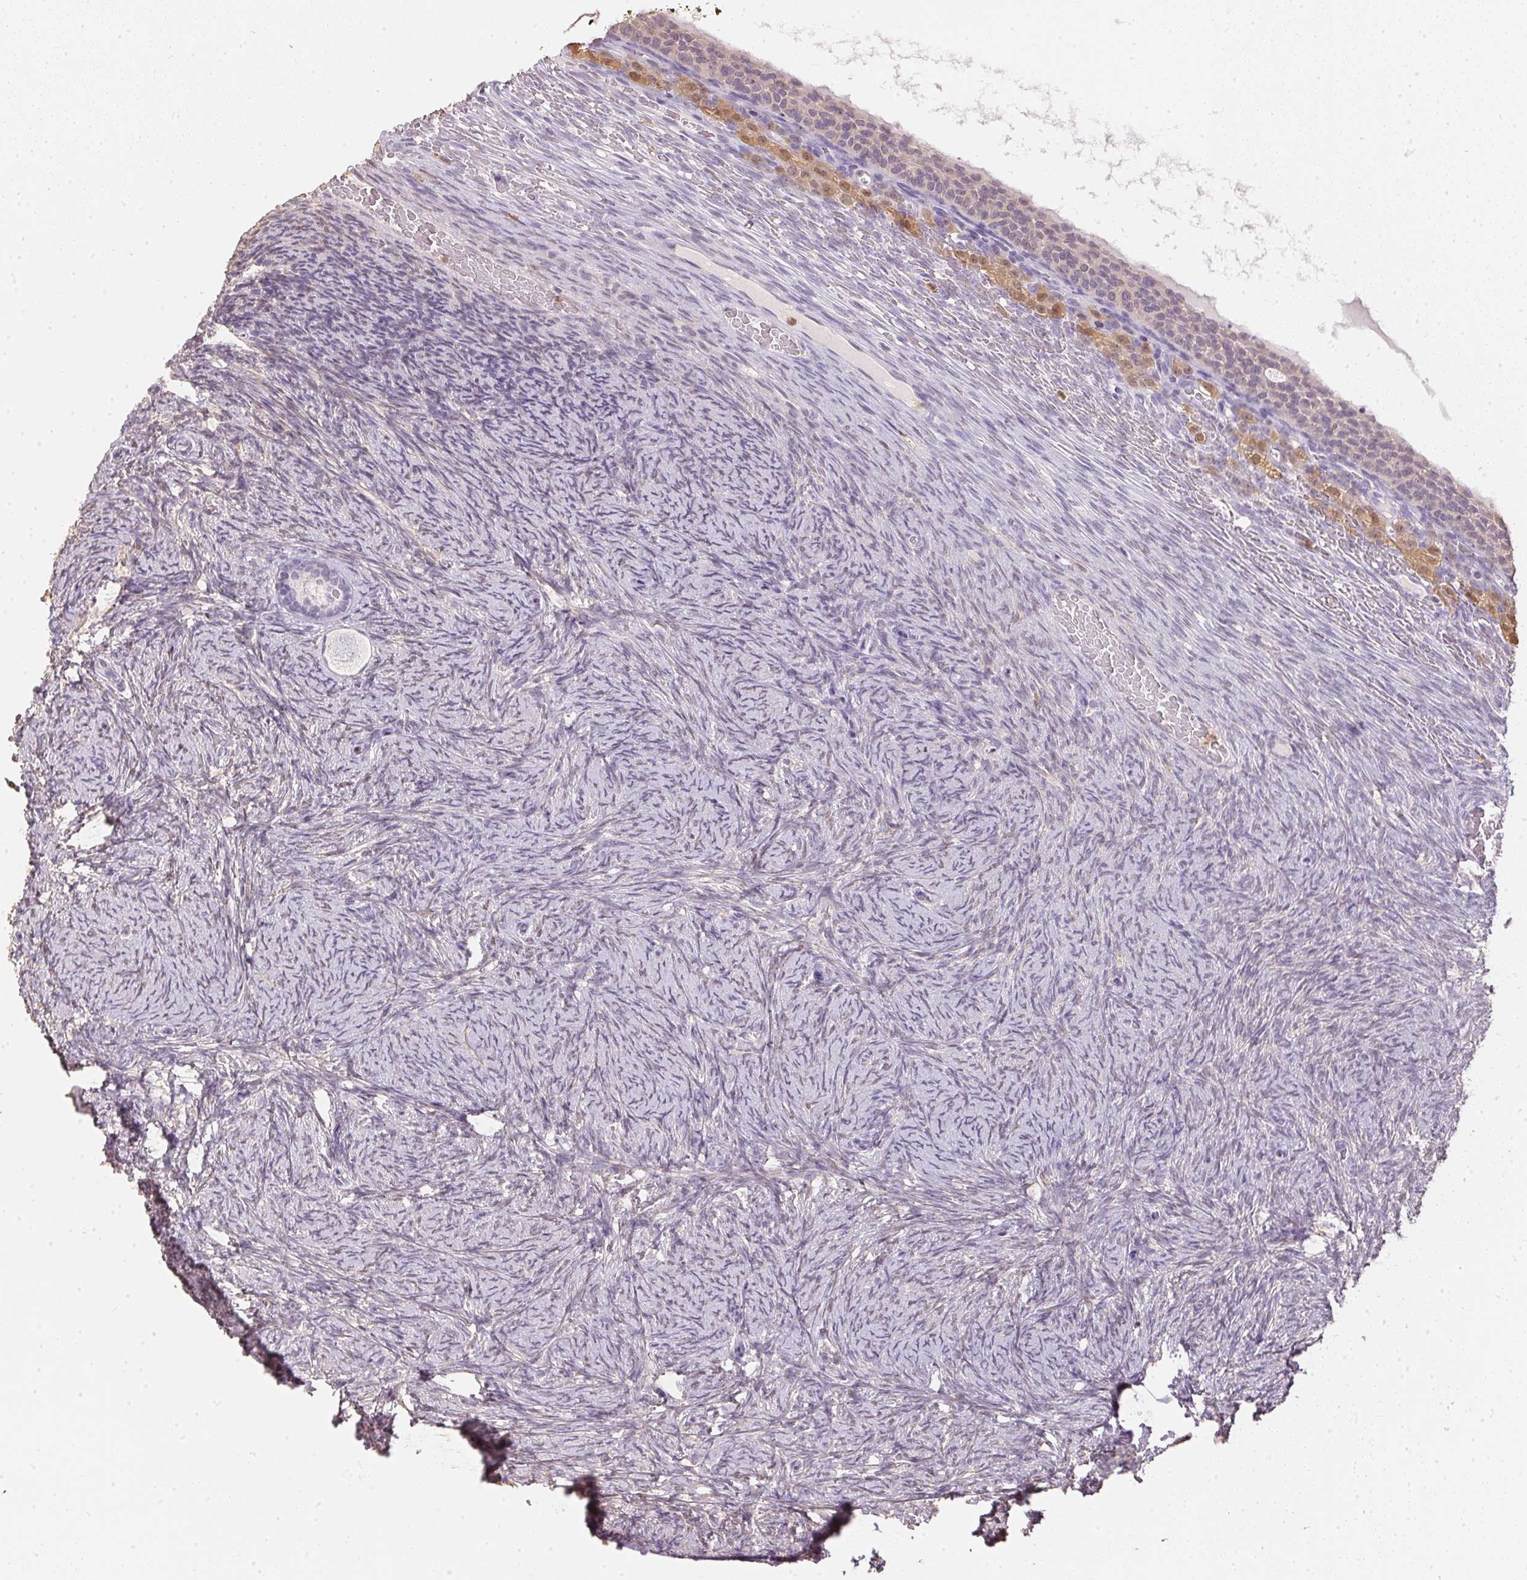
{"staining": {"intensity": "negative", "quantity": "none", "location": "none"}, "tissue": "ovary", "cell_type": "Follicle cells", "image_type": "normal", "snomed": [{"axis": "morphology", "description": "Normal tissue, NOS"}, {"axis": "topography", "description": "Ovary"}], "caption": "An immunohistochemistry (IHC) micrograph of normal ovary is shown. There is no staining in follicle cells of ovary.", "gene": "S100A3", "patient": {"sex": "female", "age": 34}}